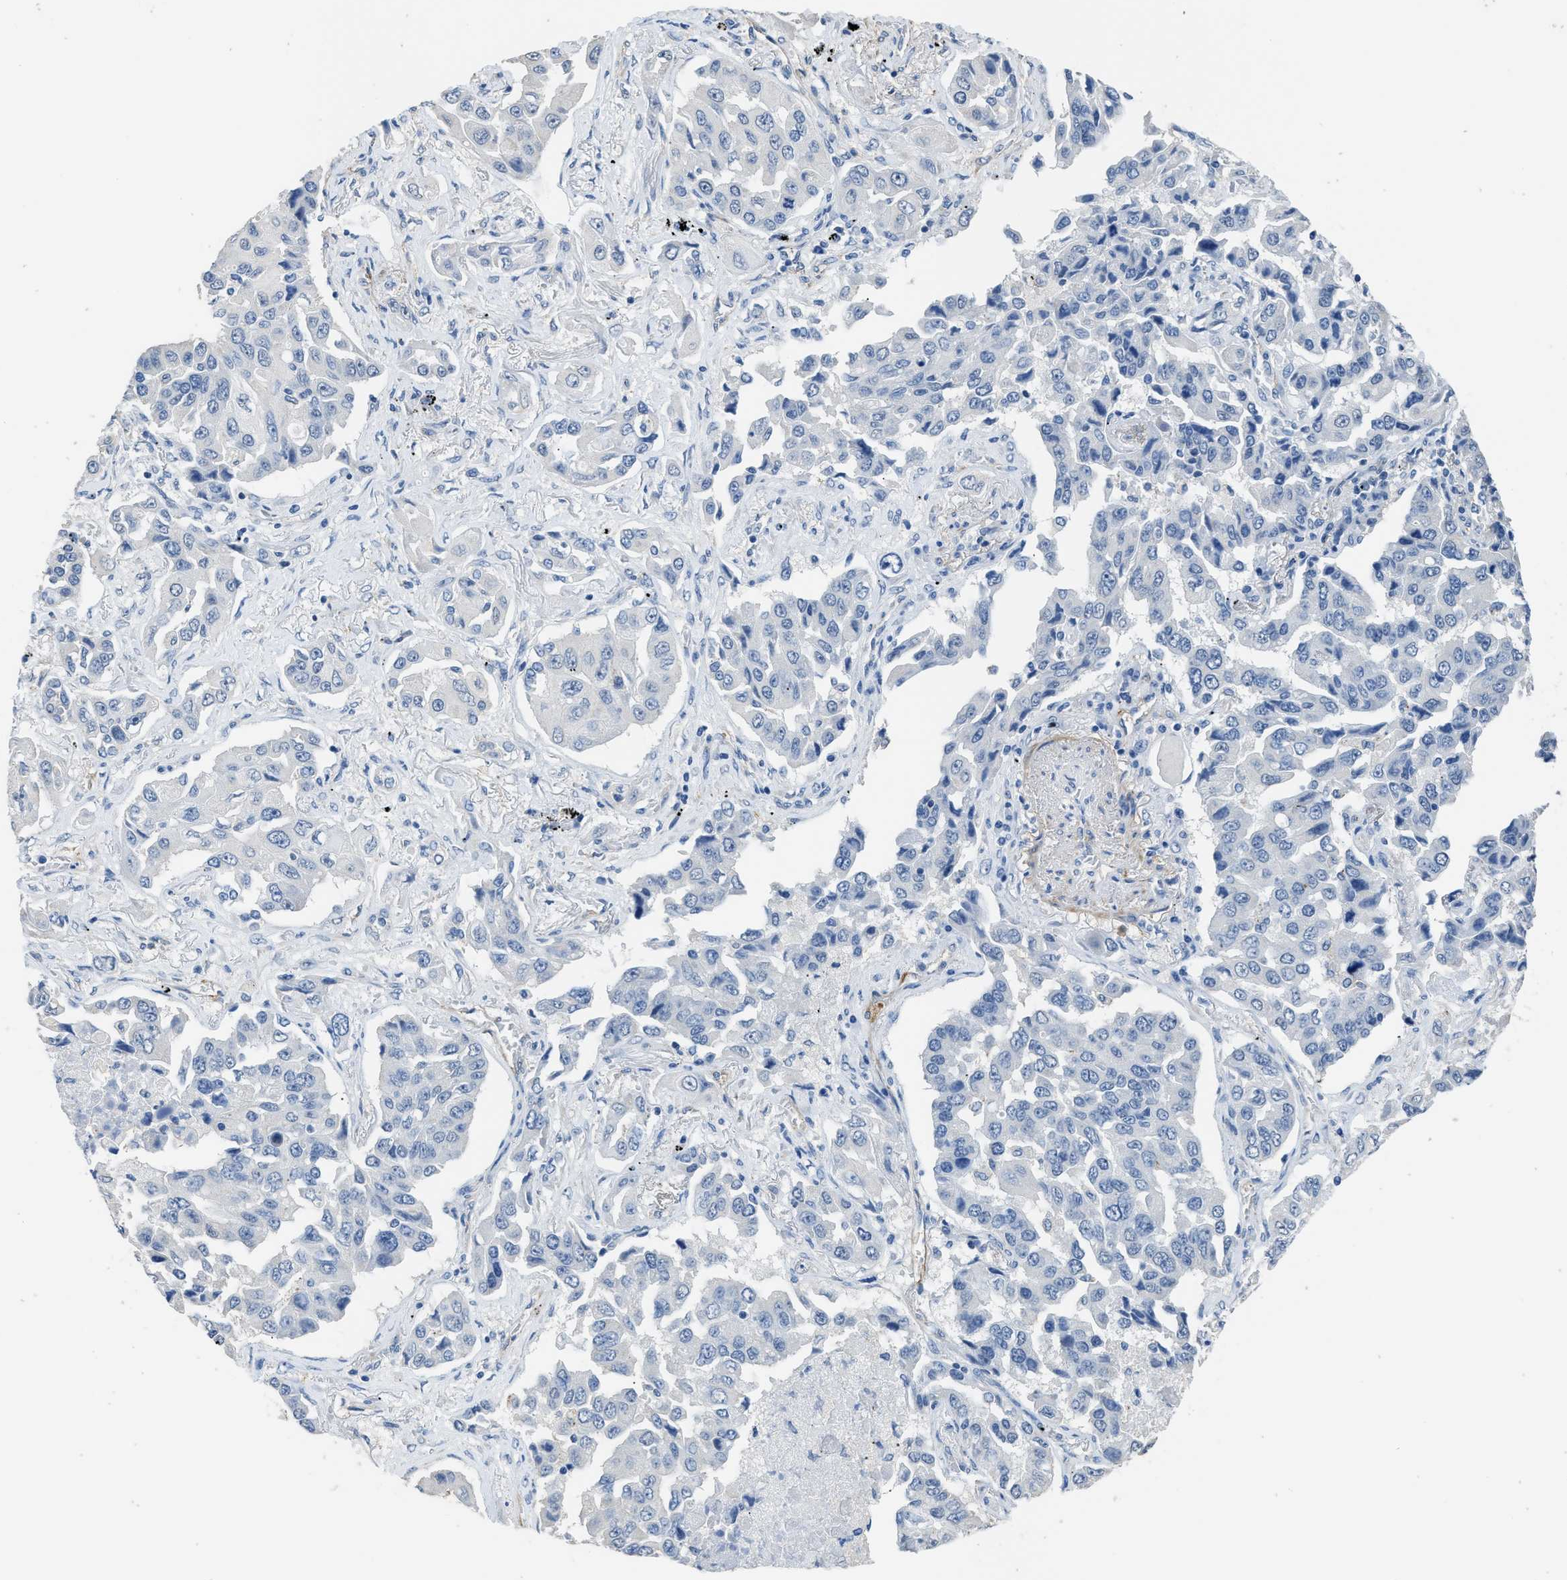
{"staining": {"intensity": "negative", "quantity": "none", "location": "none"}, "tissue": "lung cancer", "cell_type": "Tumor cells", "image_type": "cancer", "snomed": [{"axis": "morphology", "description": "Adenocarcinoma, NOS"}, {"axis": "topography", "description": "Lung"}], "caption": "A micrograph of lung cancer (adenocarcinoma) stained for a protein displays no brown staining in tumor cells. Nuclei are stained in blue.", "gene": "ZSWIM5", "patient": {"sex": "female", "age": 65}}